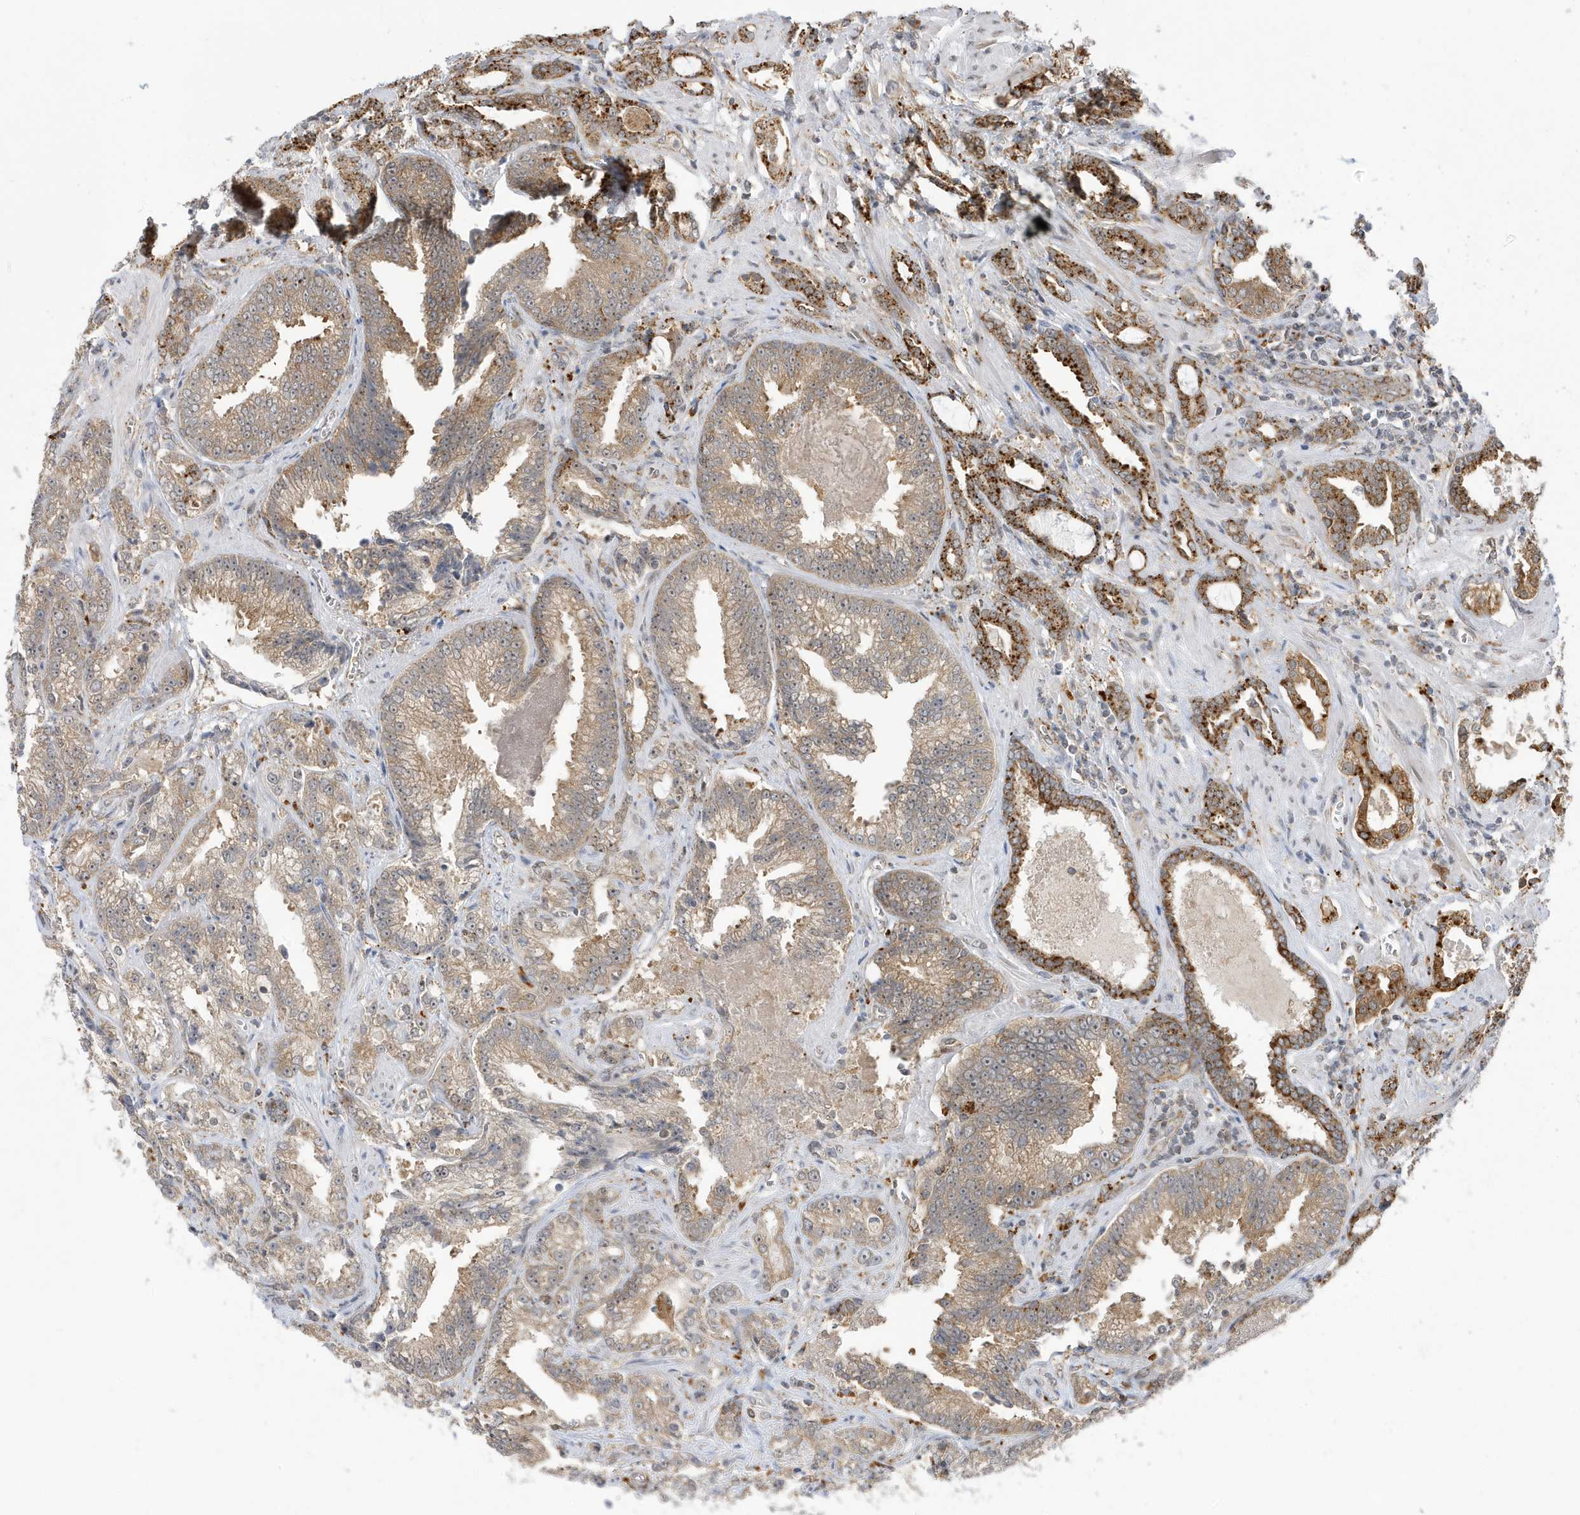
{"staining": {"intensity": "moderate", "quantity": ">75%", "location": "cytoplasmic/membranous"}, "tissue": "prostate cancer", "cell_type": "Tumor cells", "image_type": "cancer", "snomed": [{"axis": "morphology", "description": "Adenocarcinoma, High grade"}, {"axis": "topography", "description": "Prostate and seminal vesicle, NOS"}], "caption": "Tumor cells display moderate cytoplasmic/membranous positivity in approximately >75% of cells in prostate cancer.", "gene": "ZNF507", "patient": {"sex": "male", "age": 67}}